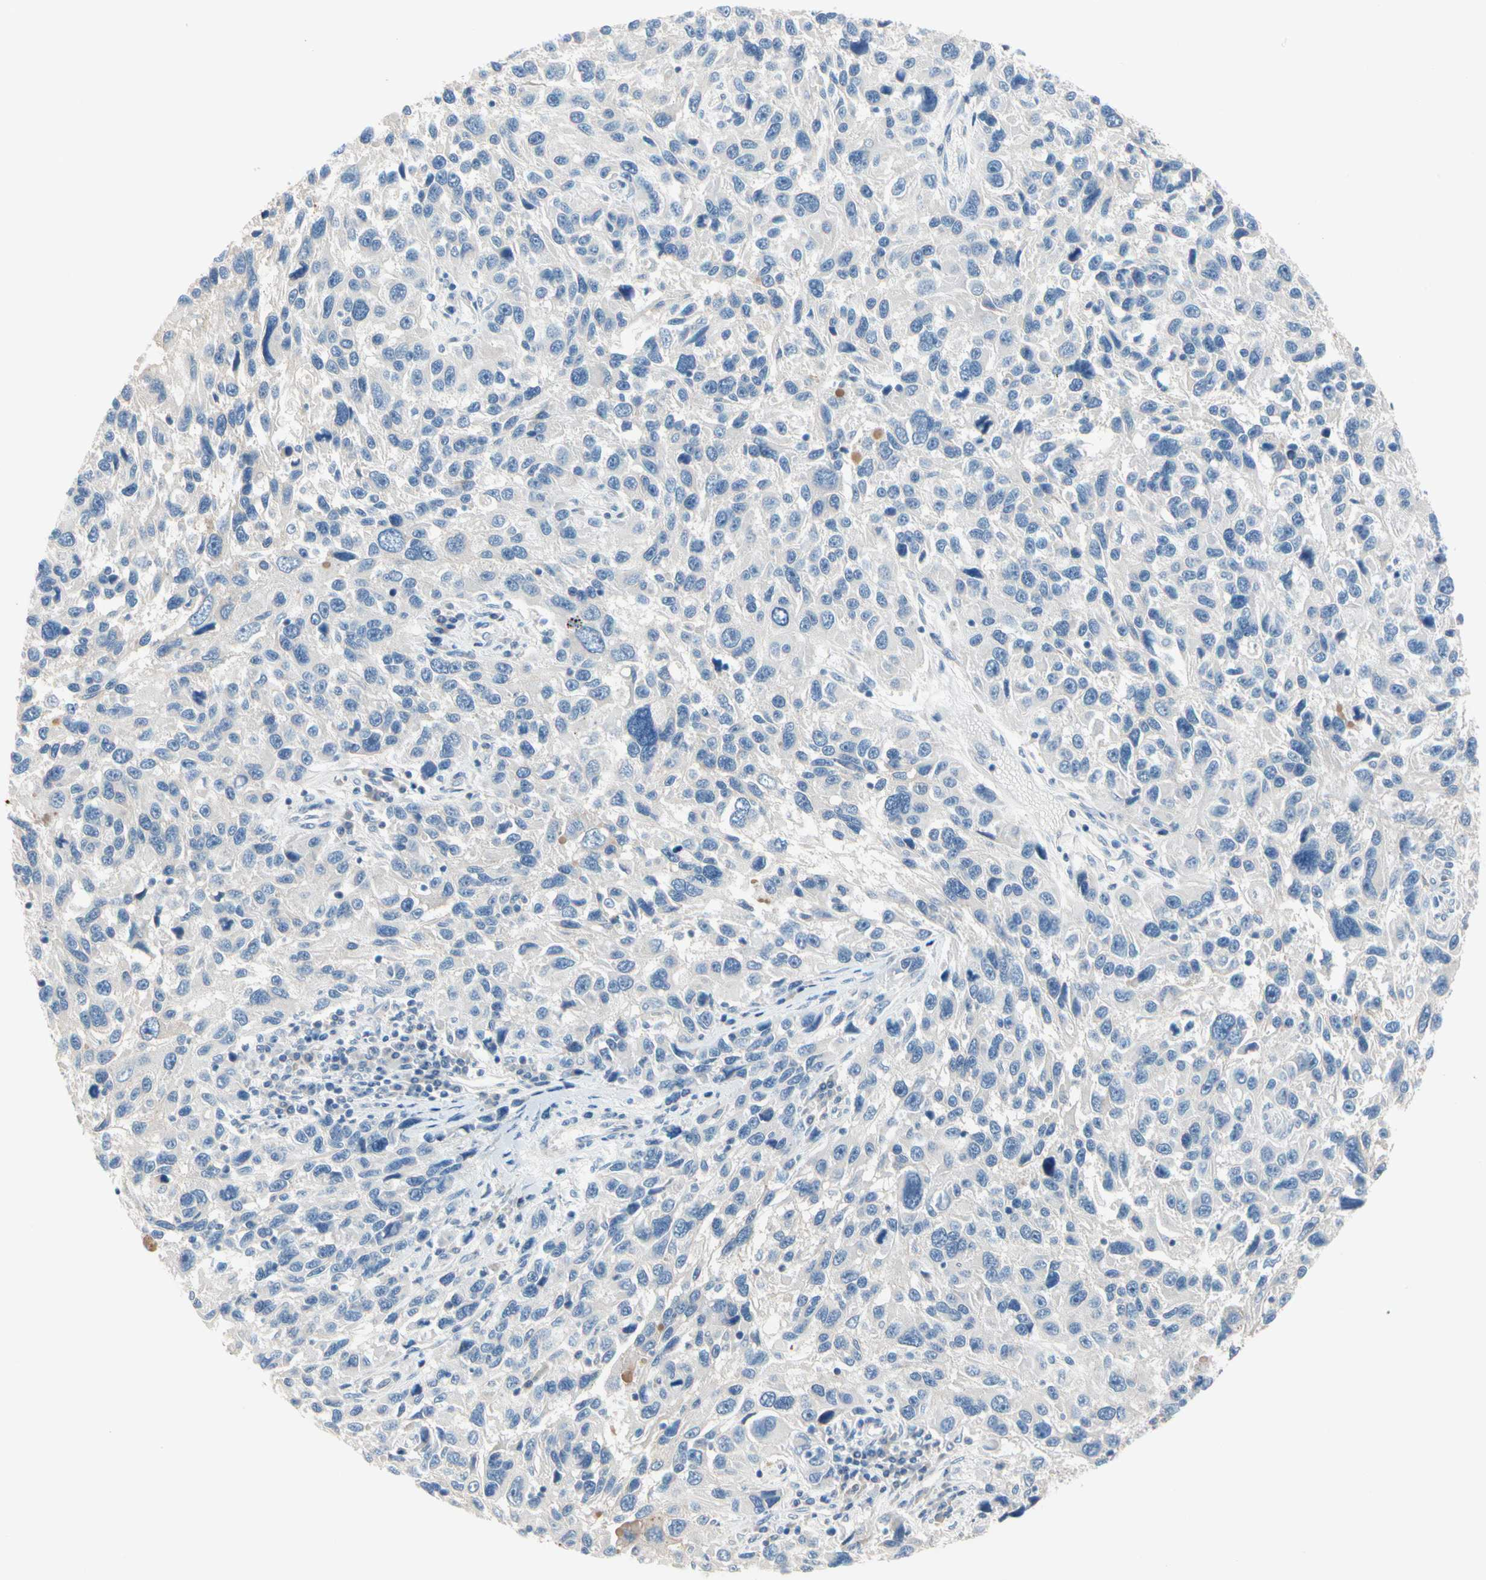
{"staining": {"intensity": "negative", "quantity": "none", "location": "none"}, "tissue": "melanoma", "cell_type": "Tumor cells", "image_type": "cancer", "snomed": [{"axis": "morphology", "description": "Malignant melanoma, NOS"}, {"axis": "topography", "description": "Skin"}], "caption": "This is a micrograph of immunohistochemistry staining of malignant melanoma, which shows no expression in tumor cells.", "gene": "MARK1", "patient": {"sex": "male", "age": 53}}